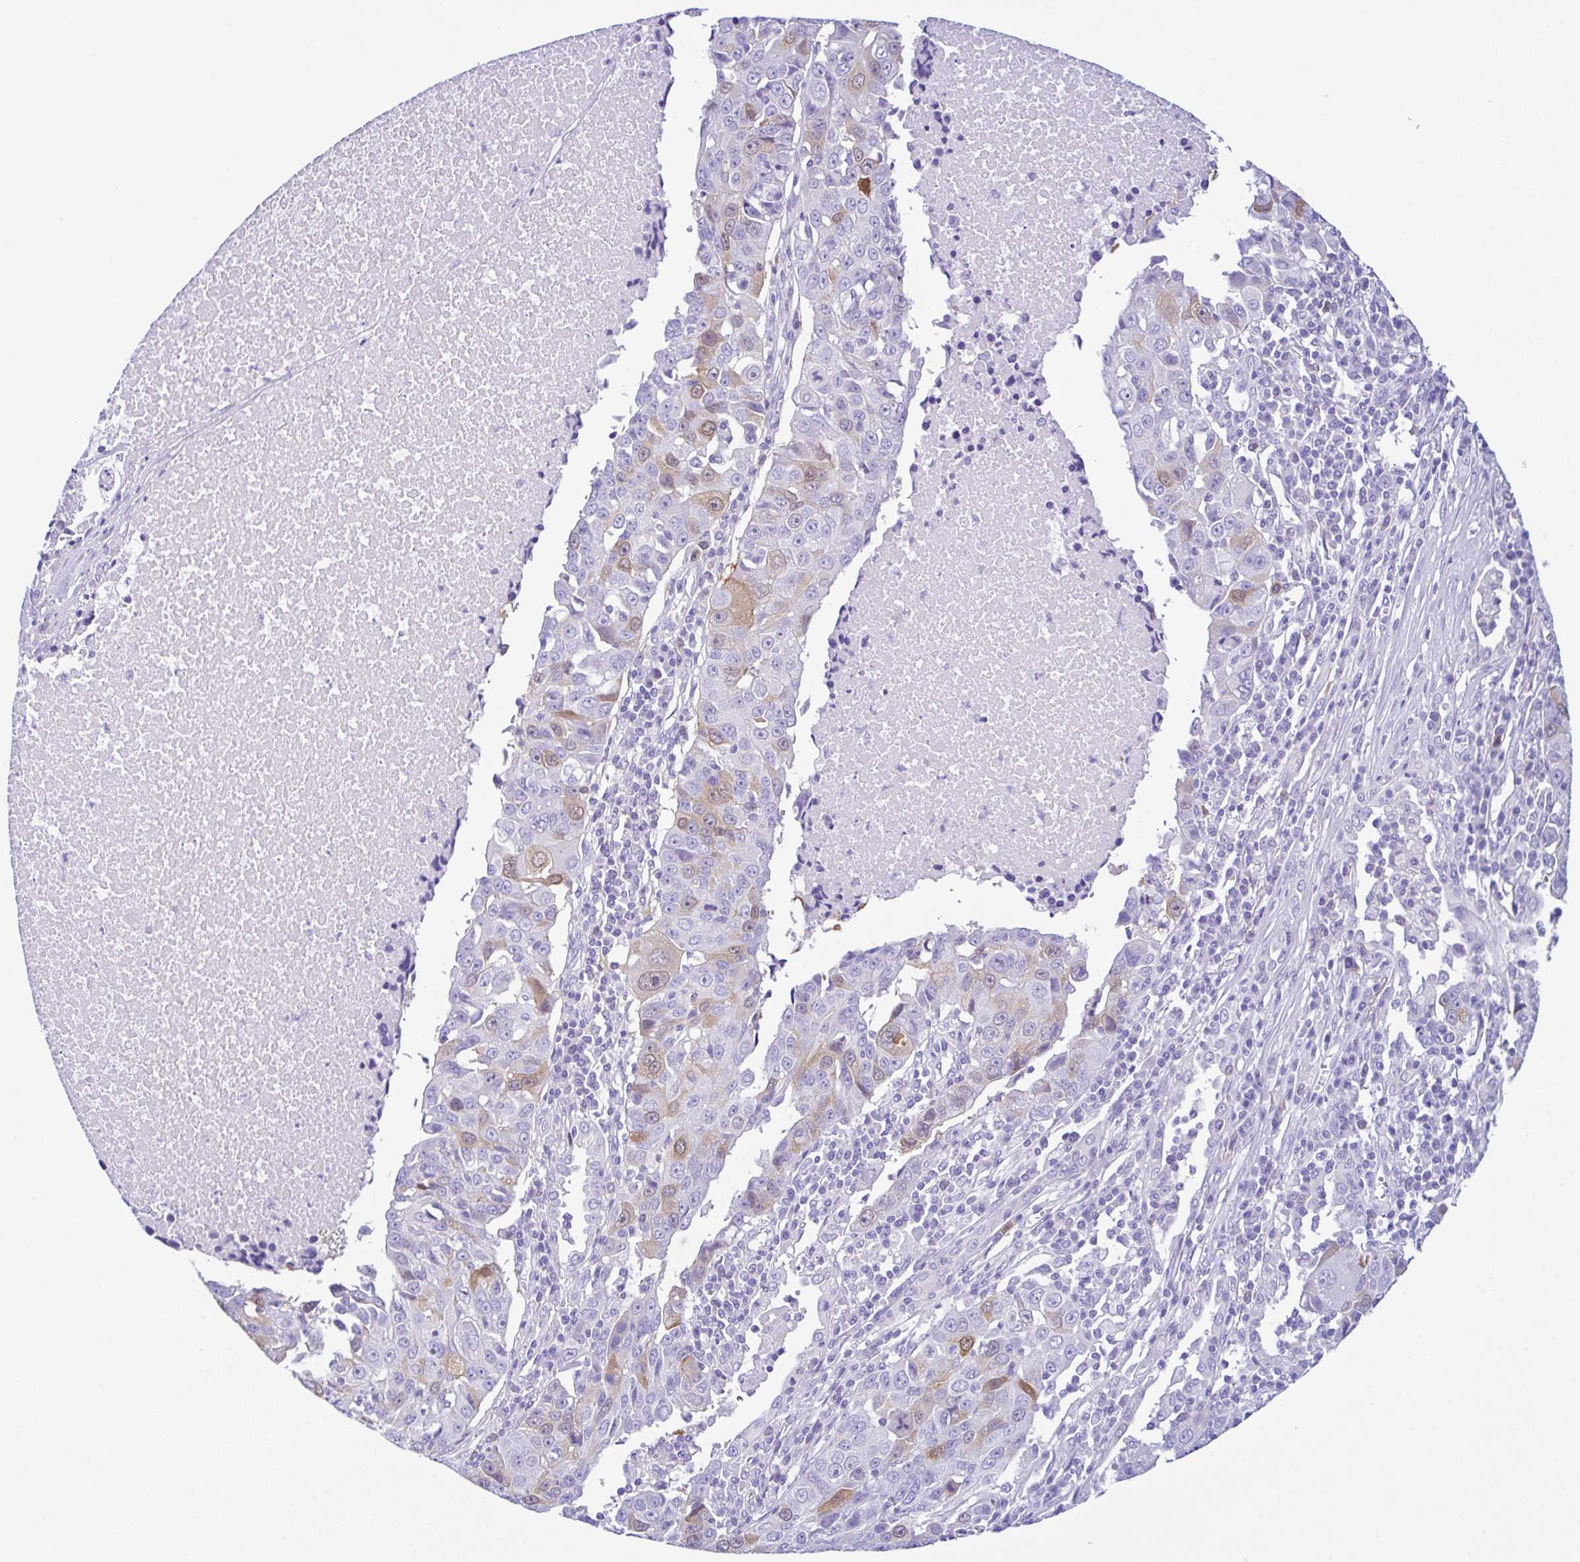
{"staining": {"intensity": "weak", "quantity": "<25%", "location": "cytoplasmic/membranous"}, "tissue": "lung cancer", "cell_type": "Tumor cells", "image_type": "cancer", "snomed": [{"axis": "morphology", "description": "Squamous cell carcinoma, NOS"}, {"axis": "topography", "description": "Lung"}], "caption": "Immunohistochemistry micrograph of neoplastic tissue: human squamous cell carcinoma (lung) stained with DAB displays no significant protein positivity in tumor cells.", "gene": "RRM2", "patient": {"sex": "female", "age": 66}}